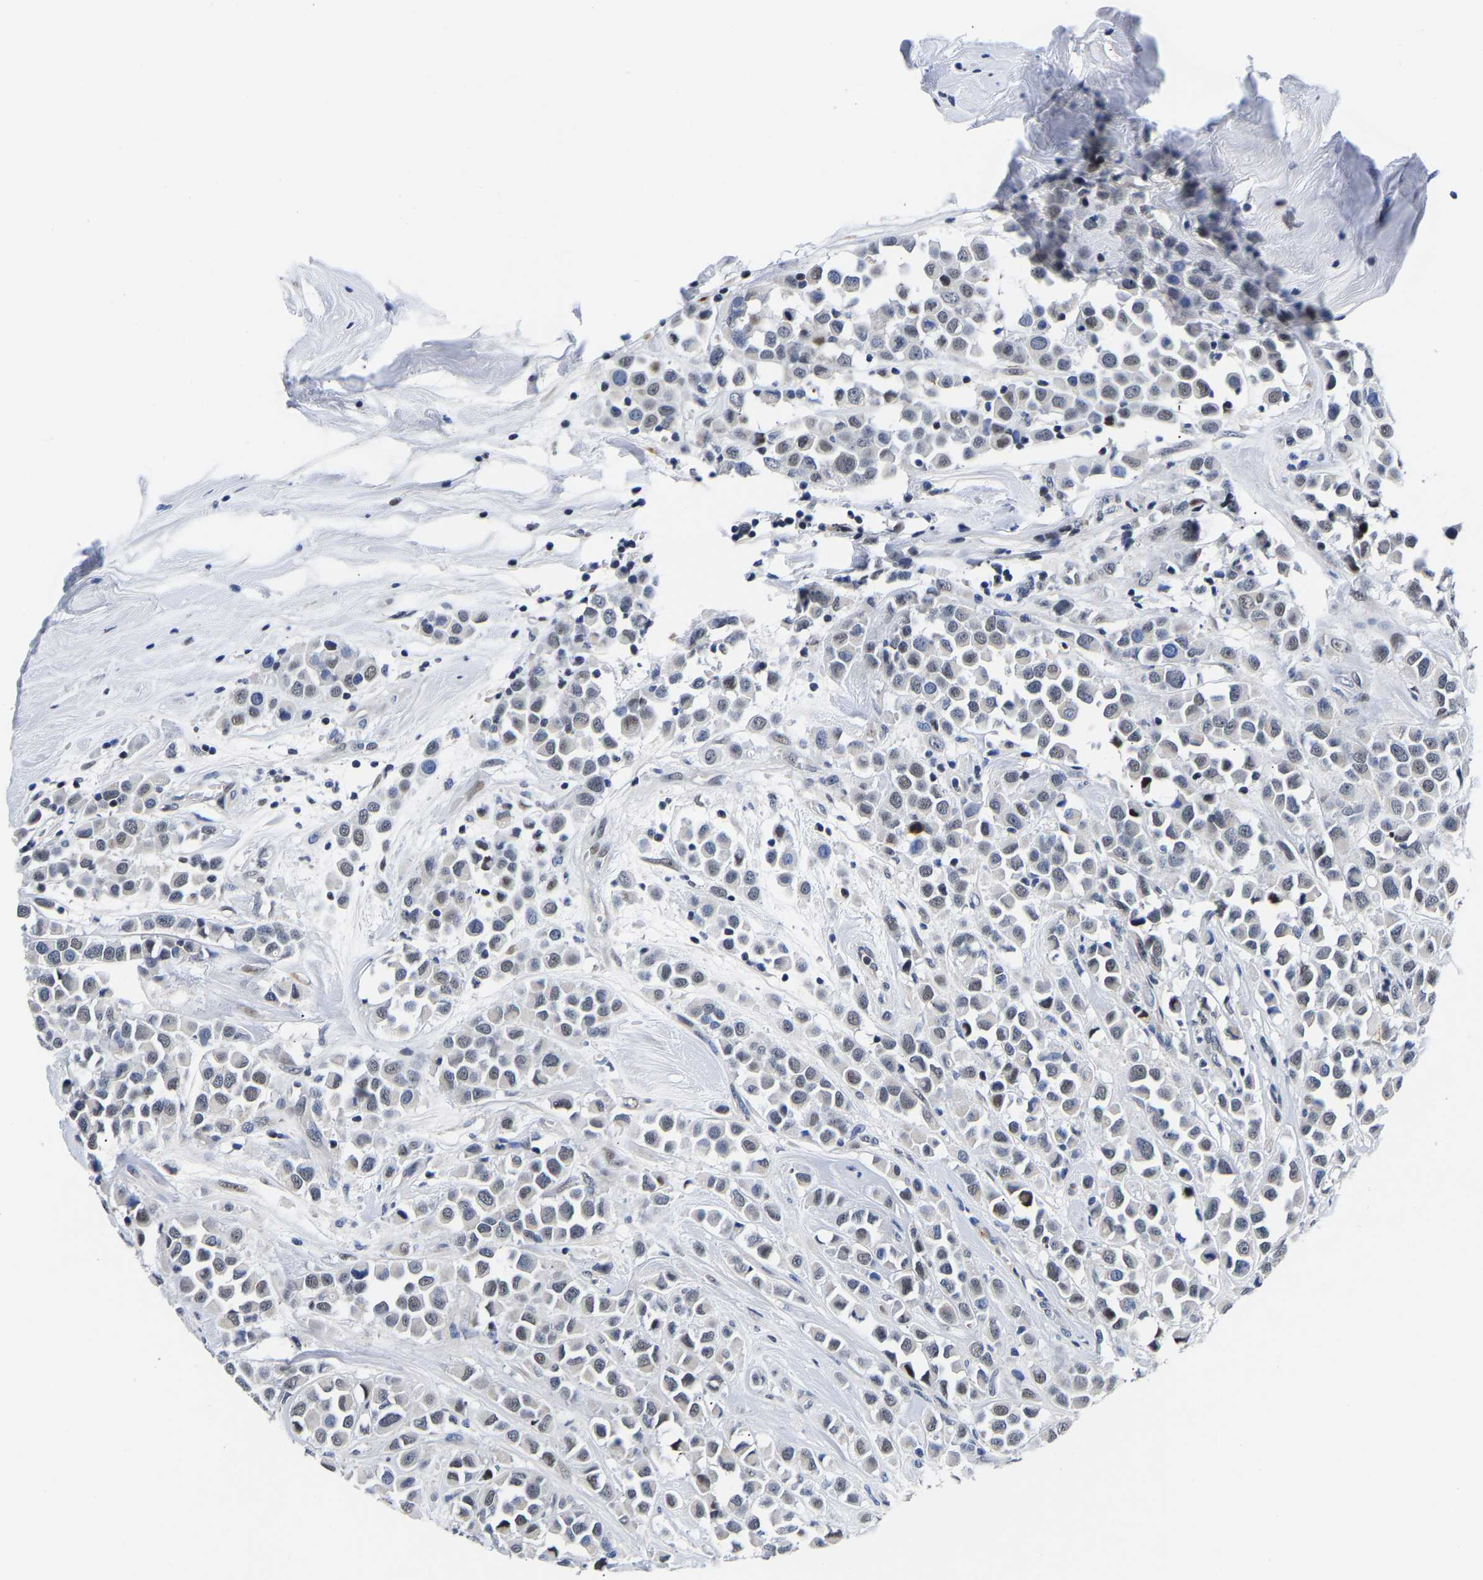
{"staining": {"intensity": "weak", "quantity": "<25%", "location": "nuclear"}, "tissue": "breast cancer", "cell_type": "Tumor cells", "image_type": "cancer", "snomed": [{"axis": "morphology", "description": "Duct carcinoma"}, {"axis": "topography", "description": "Breast"}], "caption": "Tumor cells are negative for brown protein staining in breast cancer (infiltrating ductal carcinoma).", "gene": "PTRHD1", "patient": {"sex": "female", "age": 61}}